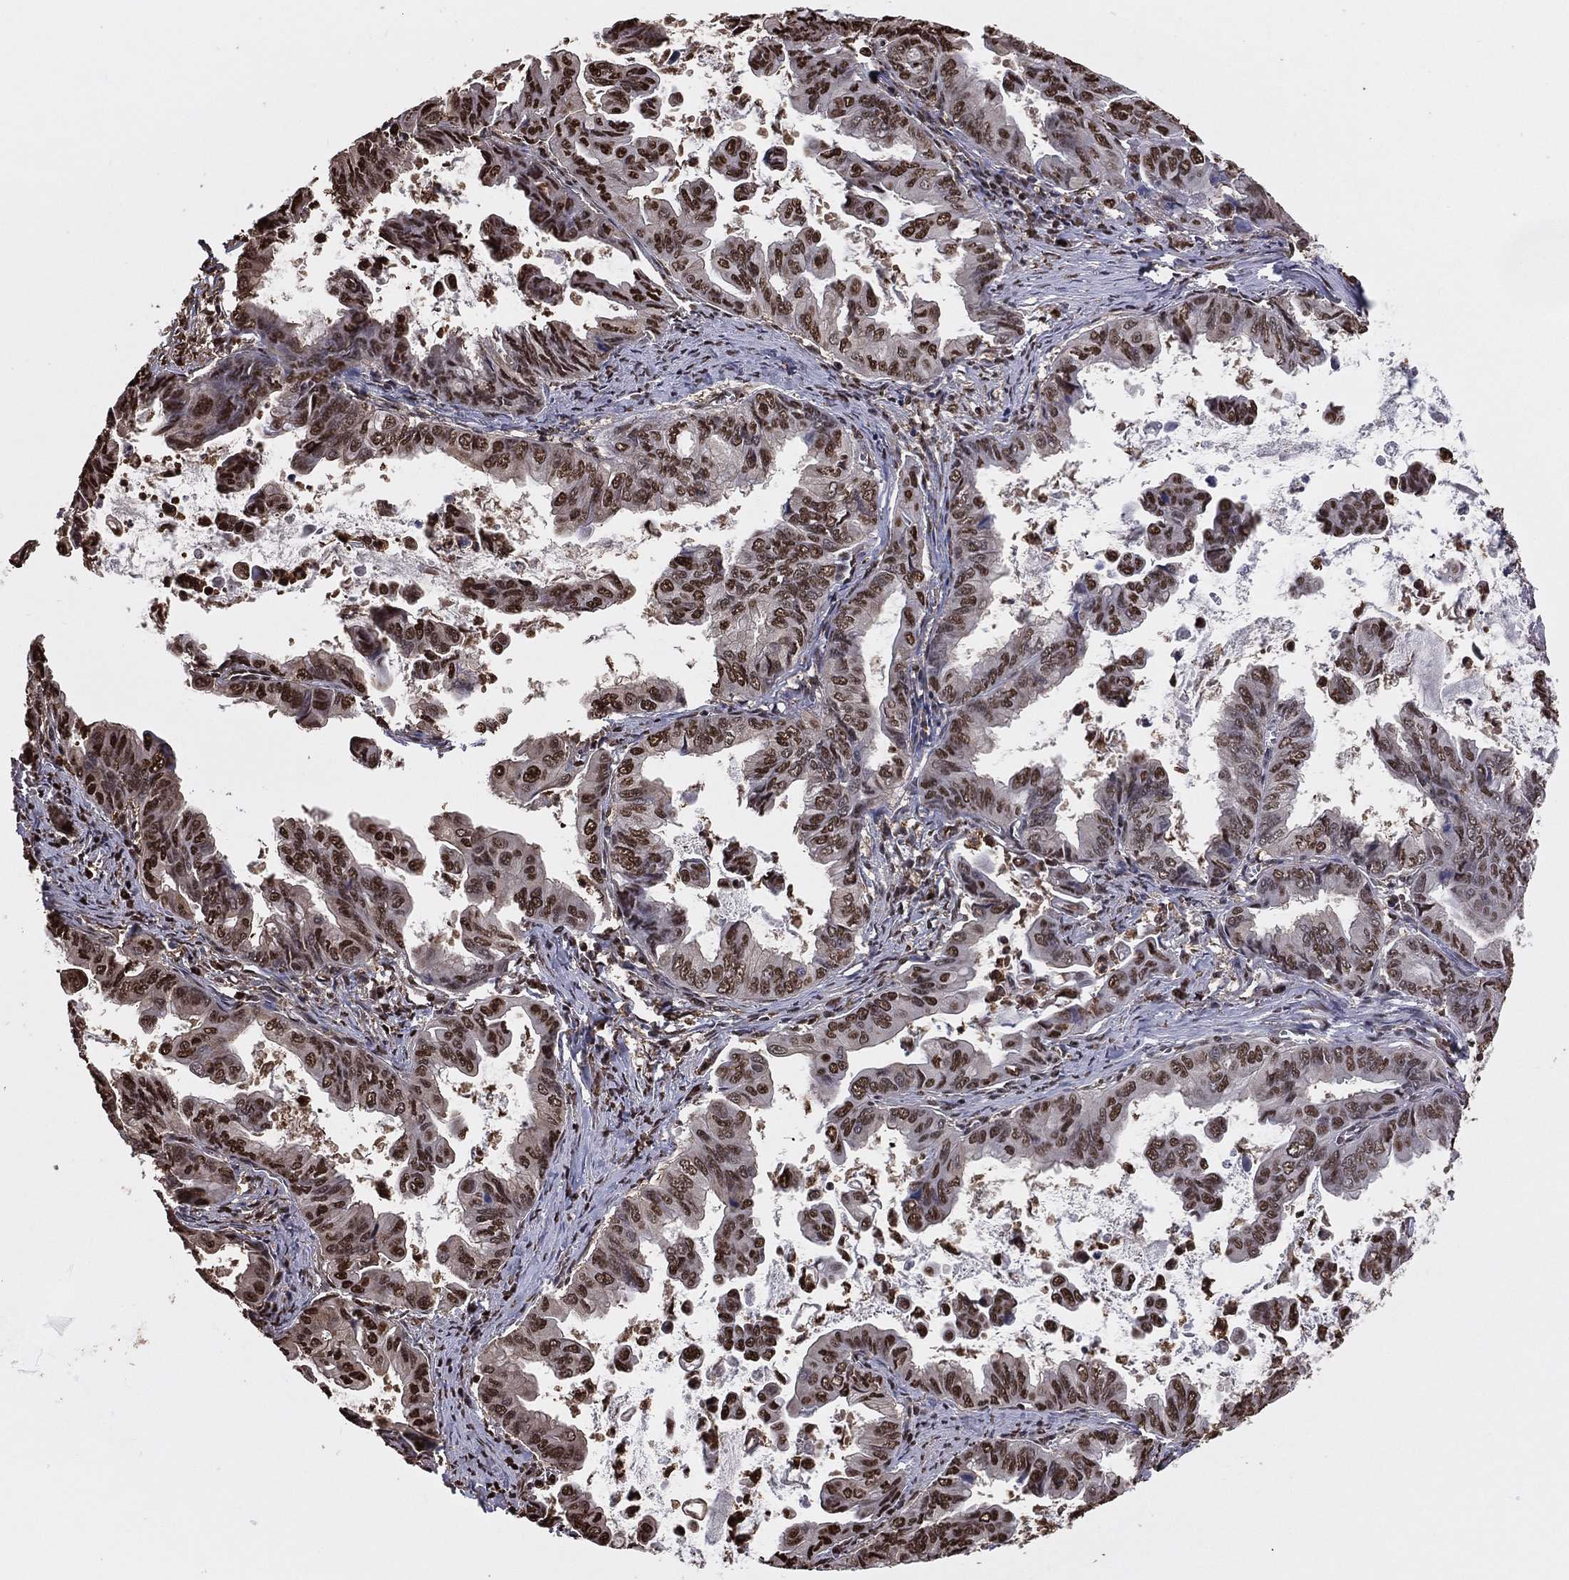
{"staining": {"intensity": "moderate", "quantity": ">75%", "location": "nuclear"}, "tissue": "stomach cancer", "cell_type": "Tumor cells", "image_type": "cancer", "snomed": [{"axis": "morphology", "description": "Adenocarcinoma, NOS"}, {"axis": "topography", "description": "Stomach, upper"}], "caption": "Moderate nuclear expression is appreciated in approximately >75% of tumor cells in stomach adenocarcinoma.", "gene": "GAPDH", "patient": {"sex": "male", "age": 80}}